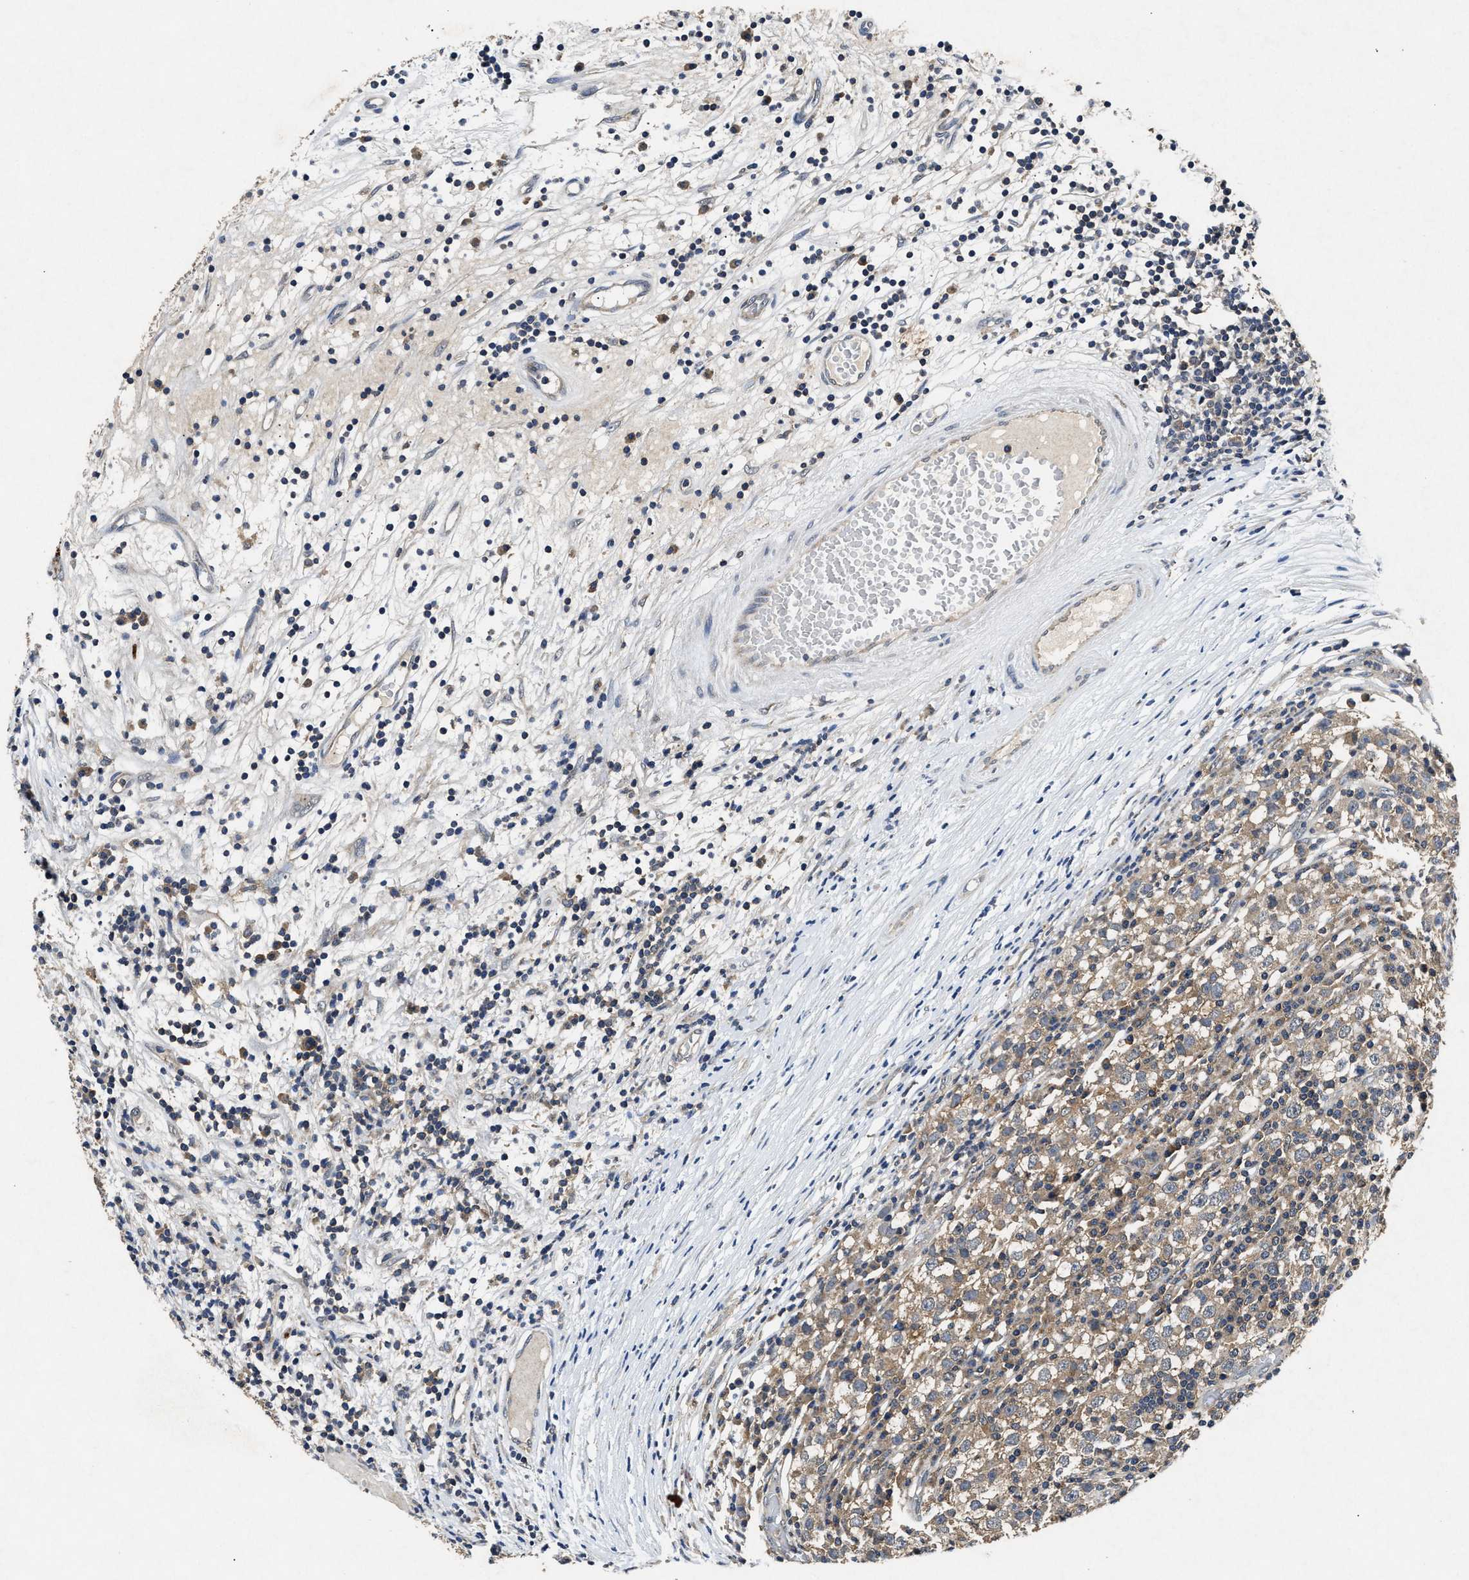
{"staining": {"intensity": "weak", "quantity": "25%-75%", "location": "cytoplasmic/membranous"}, "tissue": "testis cancer", "cell_type": "Tumor cells", "image_type": "cancer", "snomed": [{"axis": "morphology", "description": "Seminoma, NOS"}, {"axis": "topography", "description": "Testis"}], "caption": "Immunohistochemical staining of testis cancer demonstrates low levels of weak cytoplasmic/membranous staining in approximately 25%-75% of tumor cells. Using DAB (3,3'-diaminobenzidine) (brown) and hematoxylin (blue) stains, captured at high magnification using brightfield microscopy.", "gene": "PDAP1", "patient": {"sex": "male", "age": 65}}